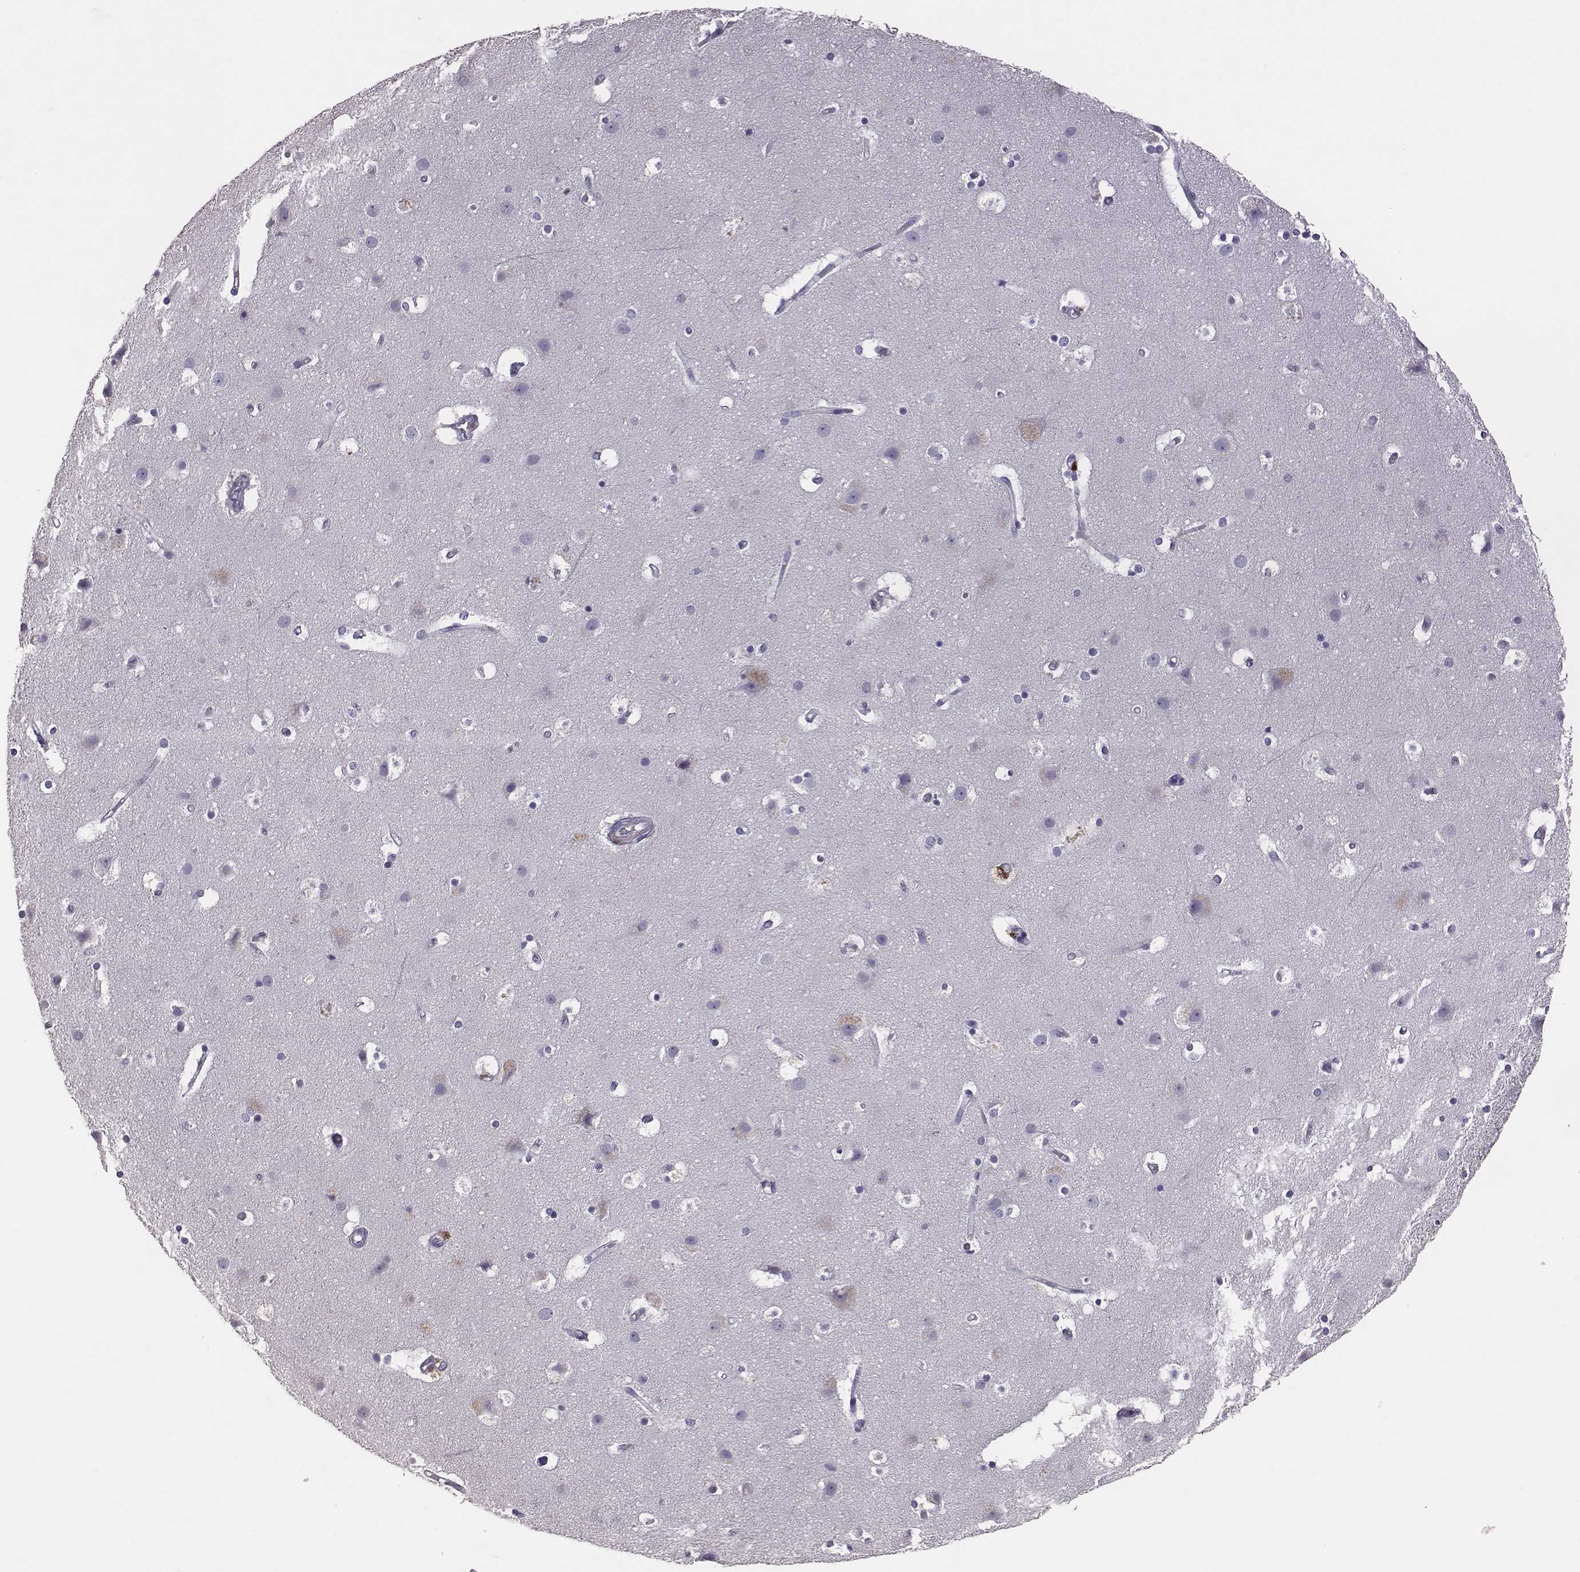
{"staining": {"intensity": "negative", "quantity": "none", "location": "none"}, "tissue": "cerebral cortex", "cell_type": "Endothelial cells", "image_type": "normal", "snomed": [{"axis": "morphology", "description": "Normal tissue, NOS"}, {"axis": "topography", "description": "Cerebral cortex"}], "caption": "The immunohistochemistry (IHC) micrograph has no significant expression in endothelial cells of cerebral cortex.", "gene": "EN1", "patient": {"sex": "female", "age": 52}}